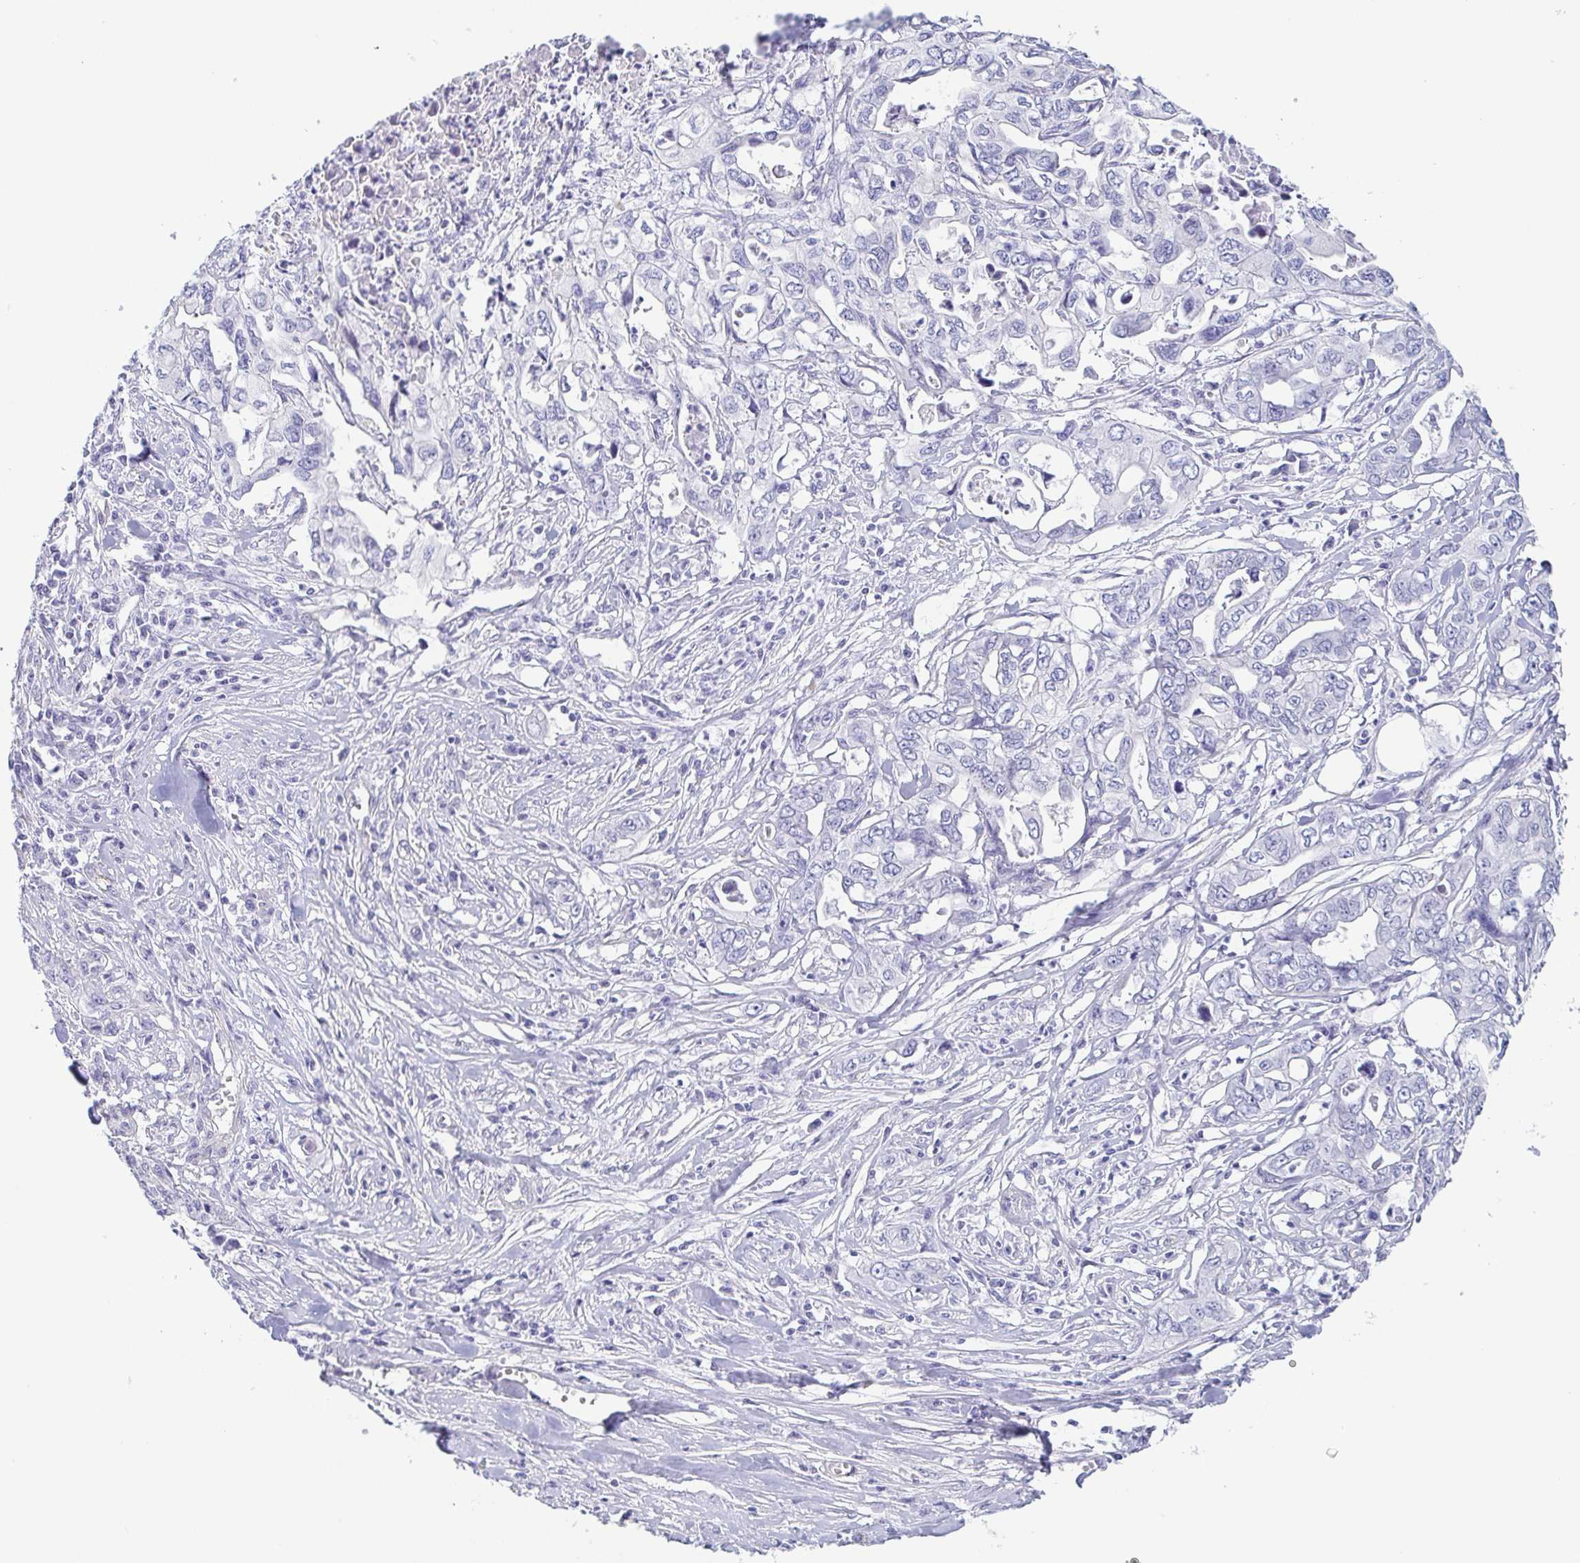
{"staining": {"intensity": "negative", "quantity": "none", "location": "none"}, "tissue": "pancreatic cancer", "cell_type": "Tumor cells", "image_type": "cancer", "snomed": [{"axis": "morphology", "description": "Adenocarcinoma, NOS"}, {"axis": "topography", "description": "Pancreas"}], "caption": "Adenocarcinoma (pancreatic) was stained to show a protein in brown. There is no significant staining in tumor cells. (Brightfield microscopy of DAB (3,3'-diaminobenzidine) IHC at high magnification).", "gene": "PRR4", "patient": {"sex": "male", "age": 68}}